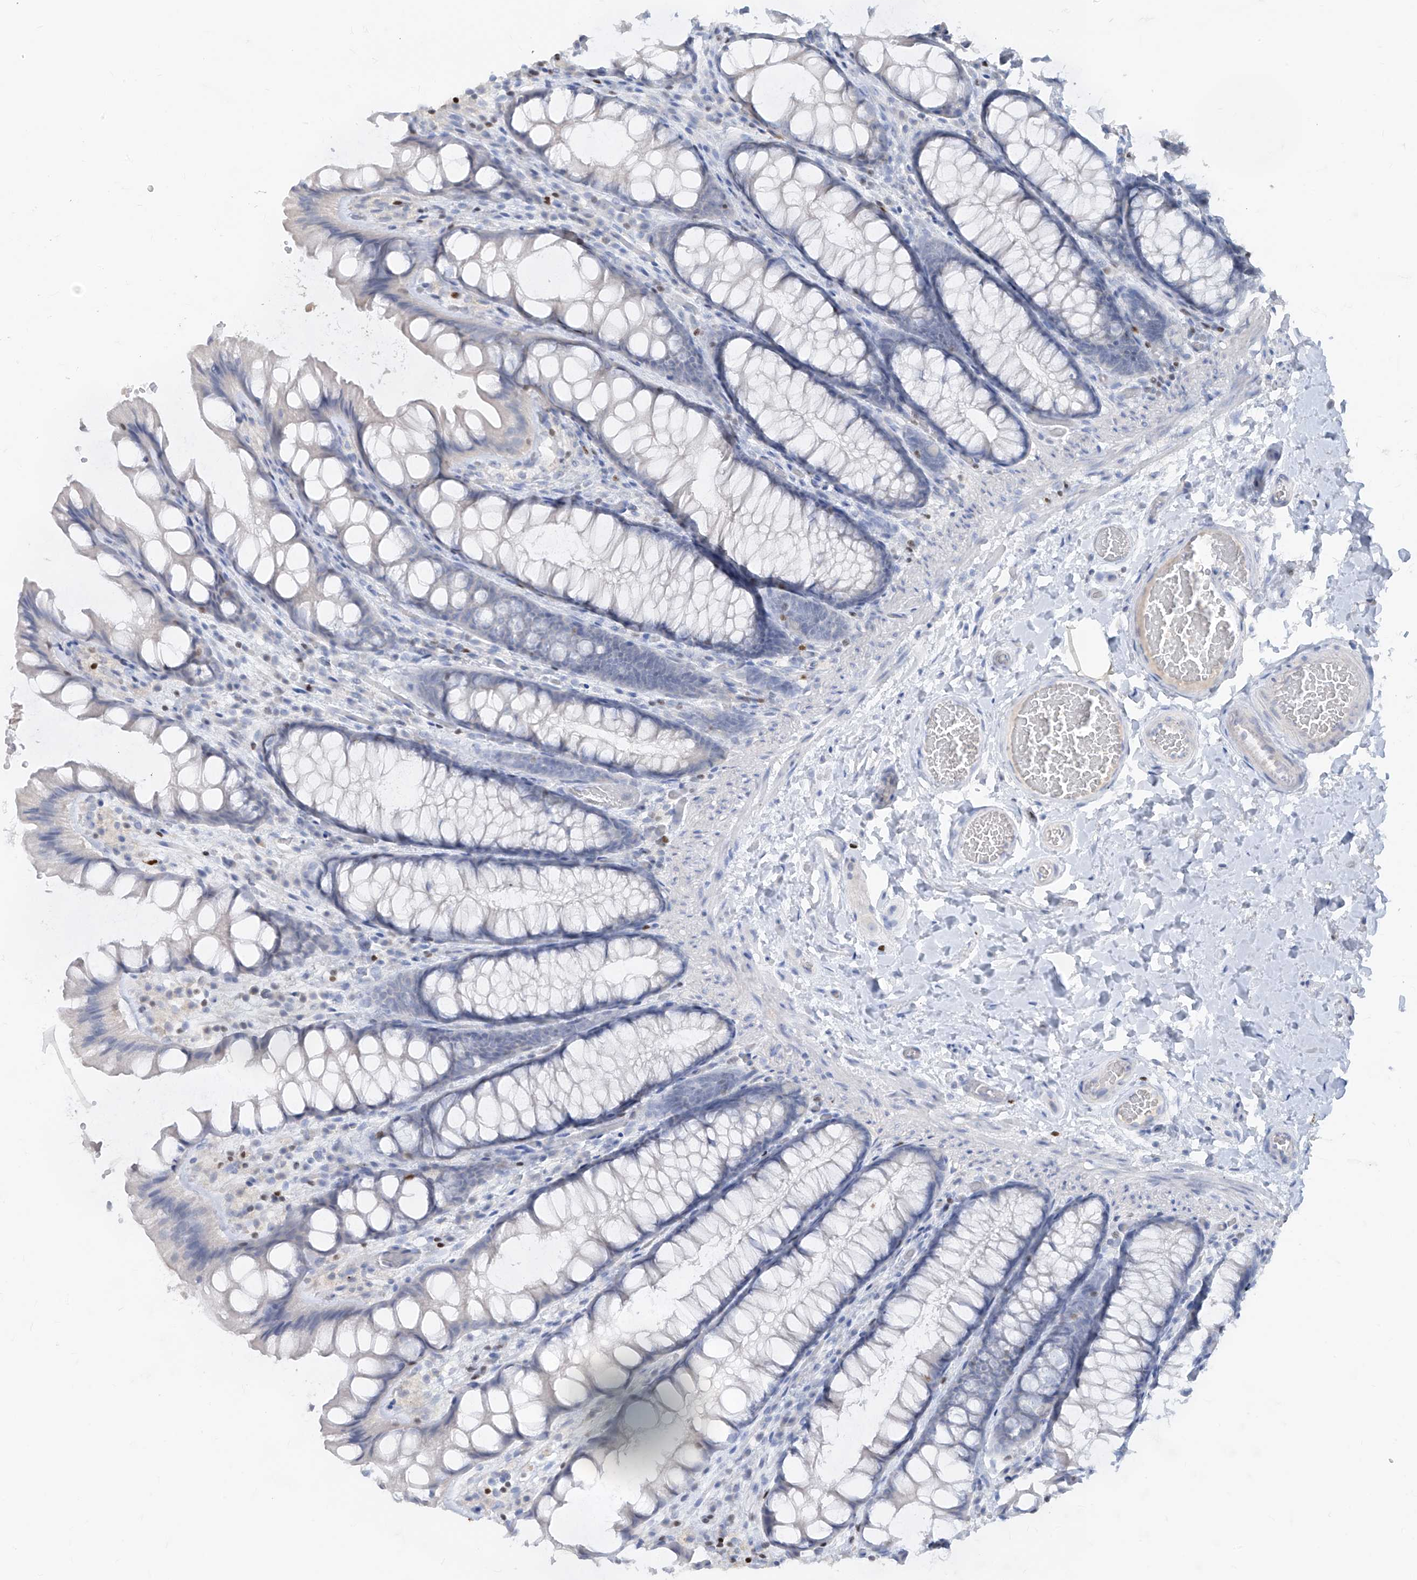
{"staining": {"intensity": "negative", "quantity": "none", "location": "none"}, "tissue": "colon", "cell_type": "Endothelial cells", "image_type": "normal", "snomed": [{"axis": "morphology", "description": "Normal tissue, NOS"}, {"axis": "topography", "description": "Colon"}], "caption": "Immunohistochemical staining of normal human colon displays no significant expression in endothelial cells.", "gene": "TBX21", "patient": {"sex": "male", "age": 47}}